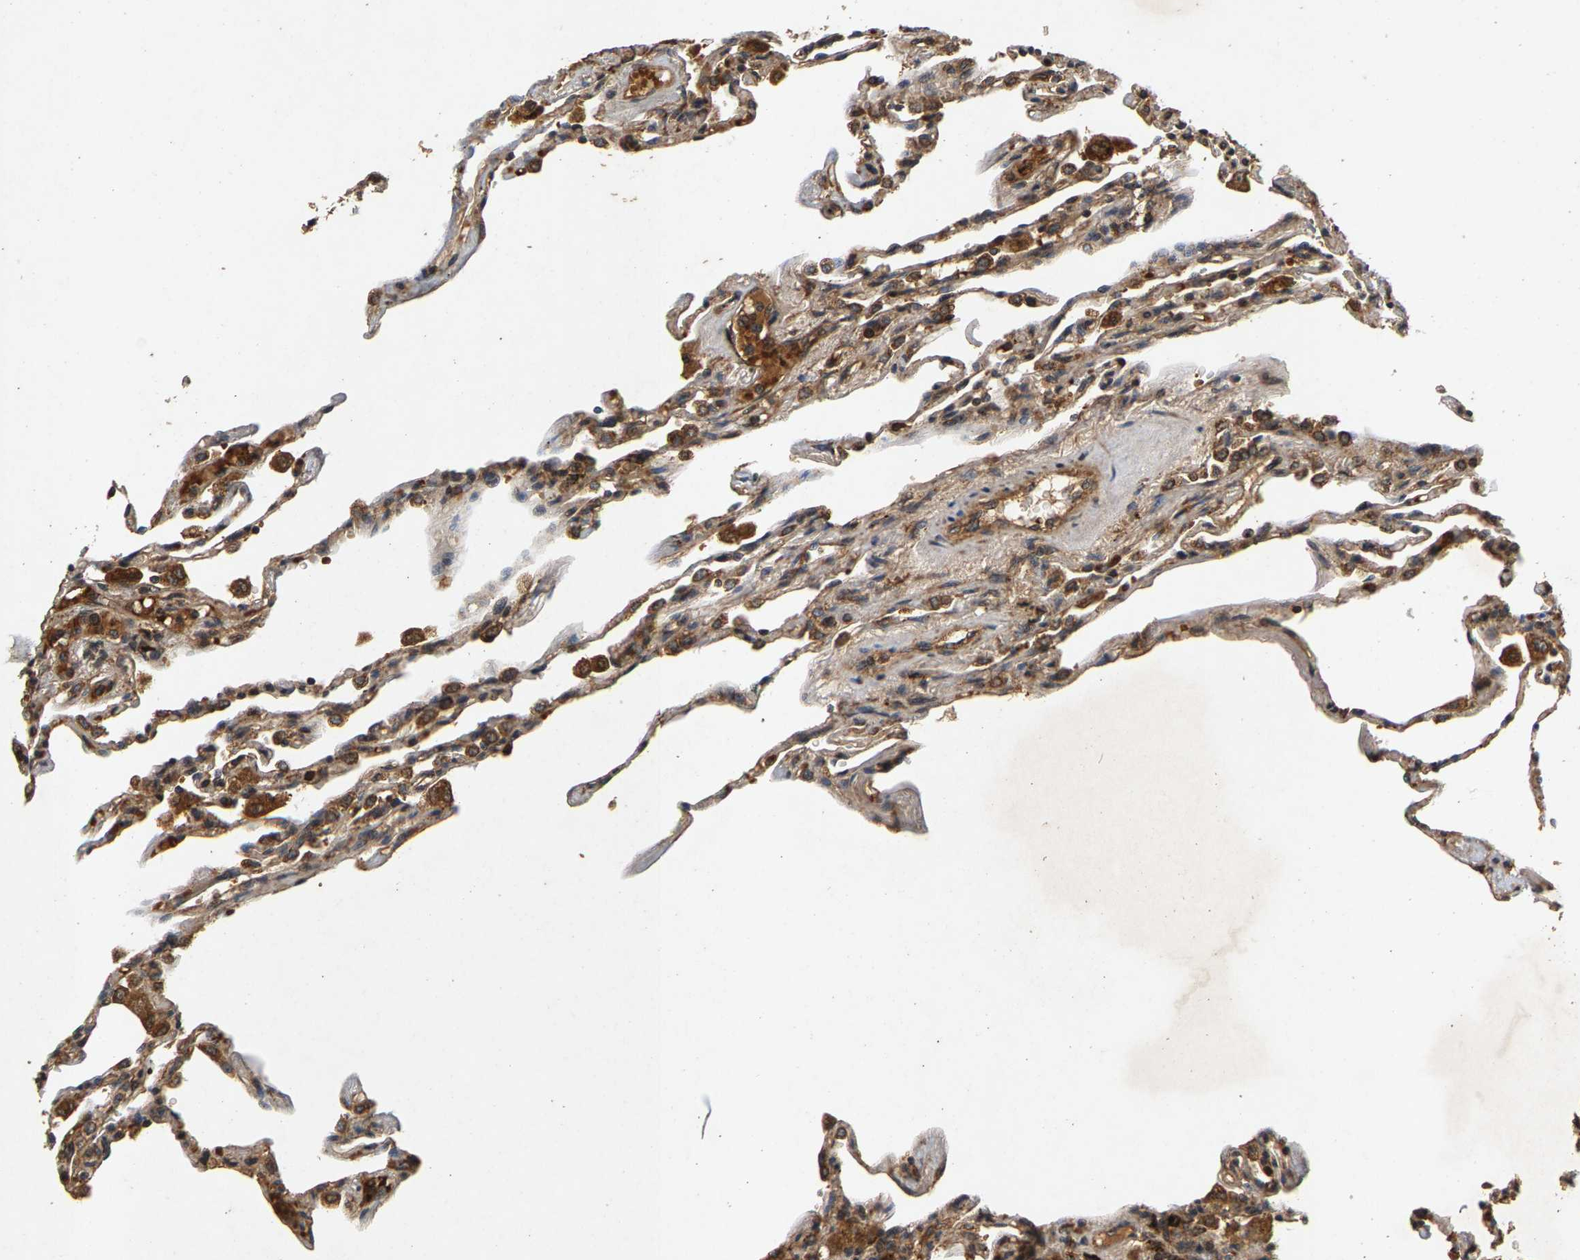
{"staining": {"intensity": "moderate", "quantity": ">75%", "location": "cytoplasmic/membranous"}, "tissue": "lung", "cell_type": "Alveolar cells", "image_type": "normal", "snomed": [{"axis": "morphology", "description": "Normal tissue, NOS"}, {"axis": "topography", "description": "Lung"}], "caption": "Brown immunohistochemical staining in unremarkable human lung shows moderate cytoplasmic/membranous staining in approximately >75% of alveolar cells. Using DAB (3,3'-diaminobenzidine) (brown) and hematoxylin (blue) stains, captured at high magnification using brightfield microscopy.", "gene": "CIDEC", "patient": {"sex": "male", "age": 59}}